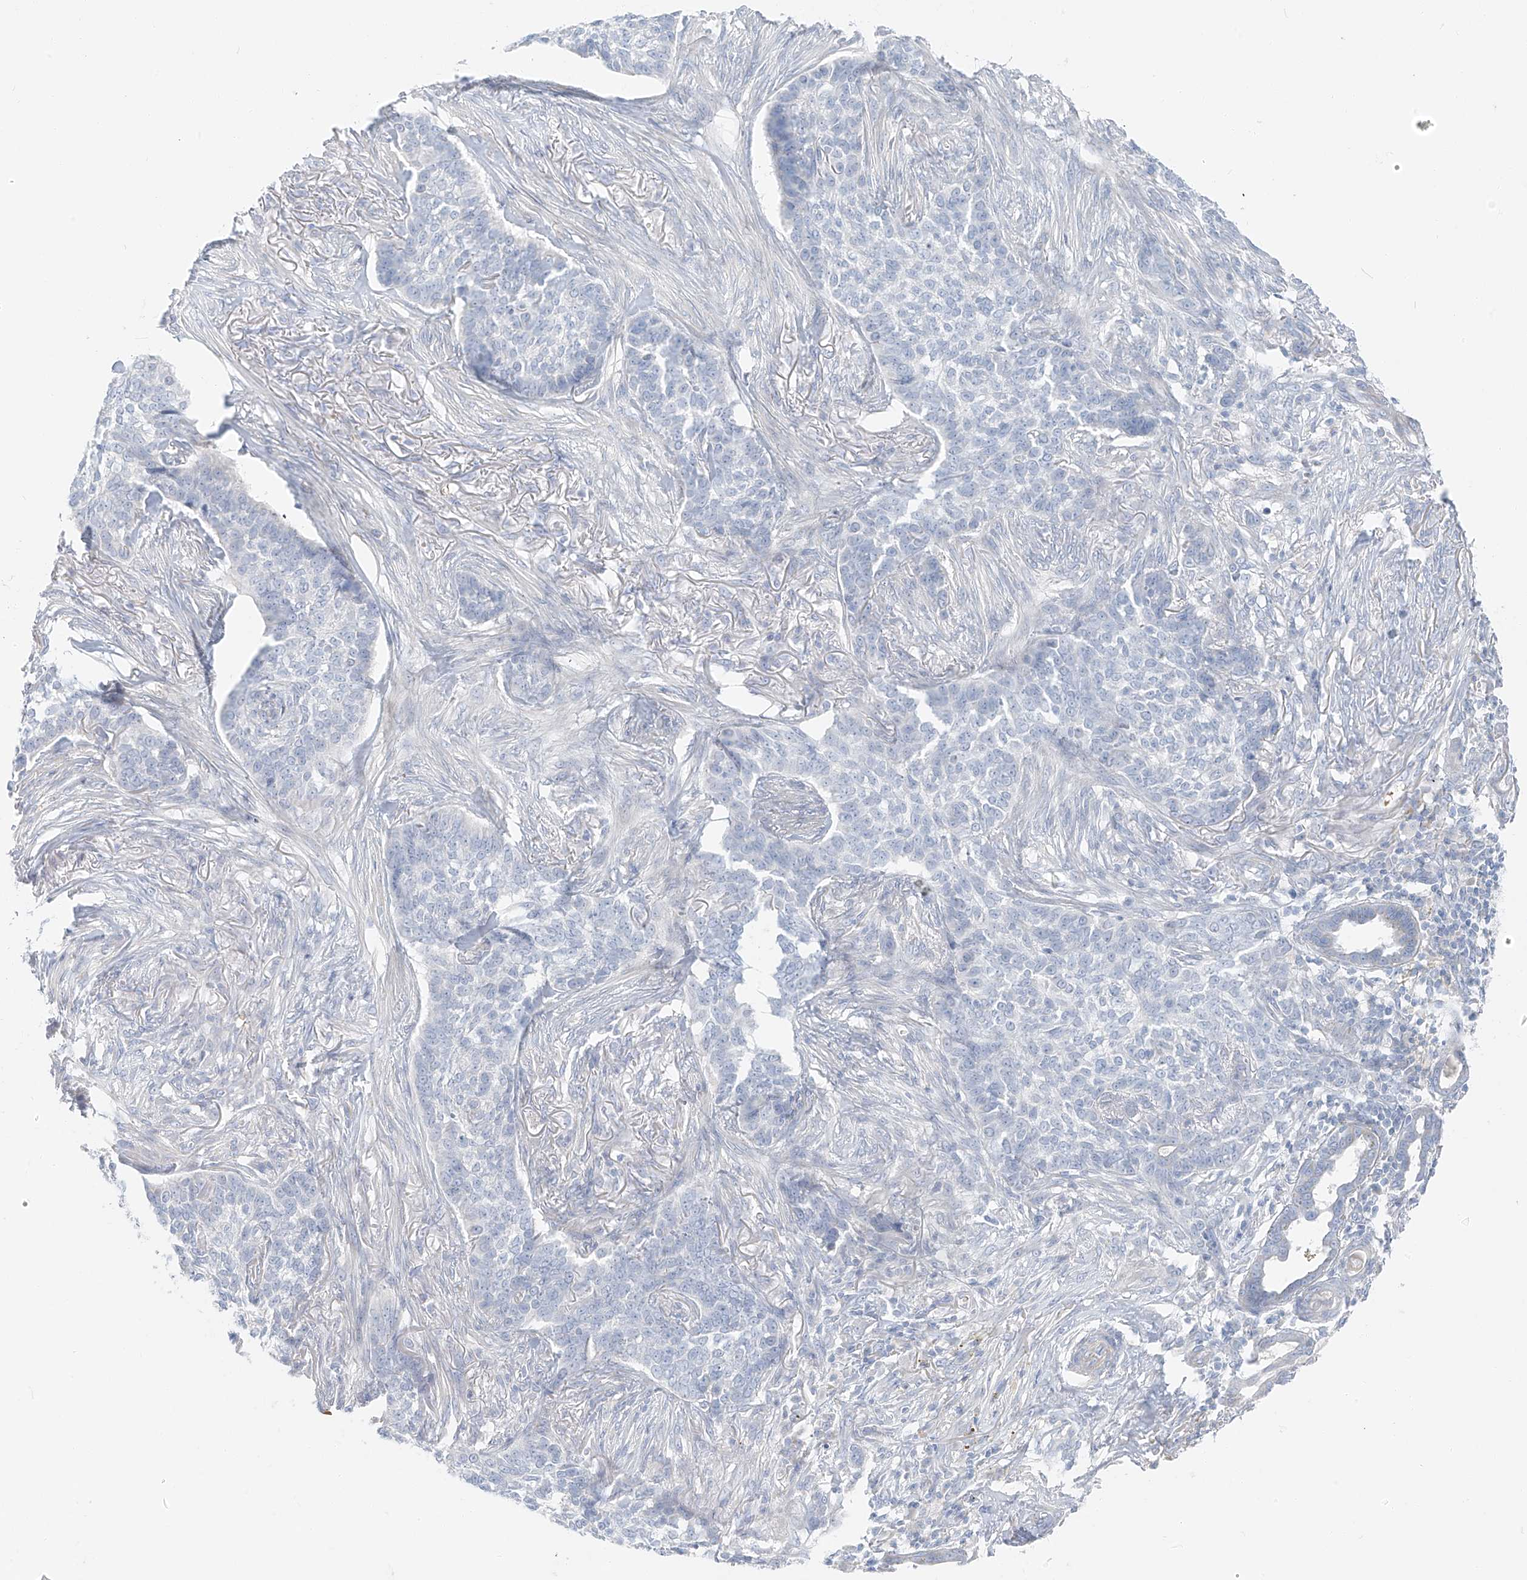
{"staining": {"intensity": "negative", "quantity": "none", "location": "none"}, "tissue": "skin cancer", "cell_type": "Tumor cells", "image_type": "cancer", "snomed": [{"axis": "morphology", "description": "Basal cell carcinoma"}, {"axis": "topography", "description": "Skin"}], "caption": "Photomicrograph shows no protein positivity in tumor cells of skin cancer tissue. (Brightfield microscopy of DAB immunohistochemistry (IHC) at high magnification).", "gene": "PGC", "patient": {"sex": "male", "age": 85}}